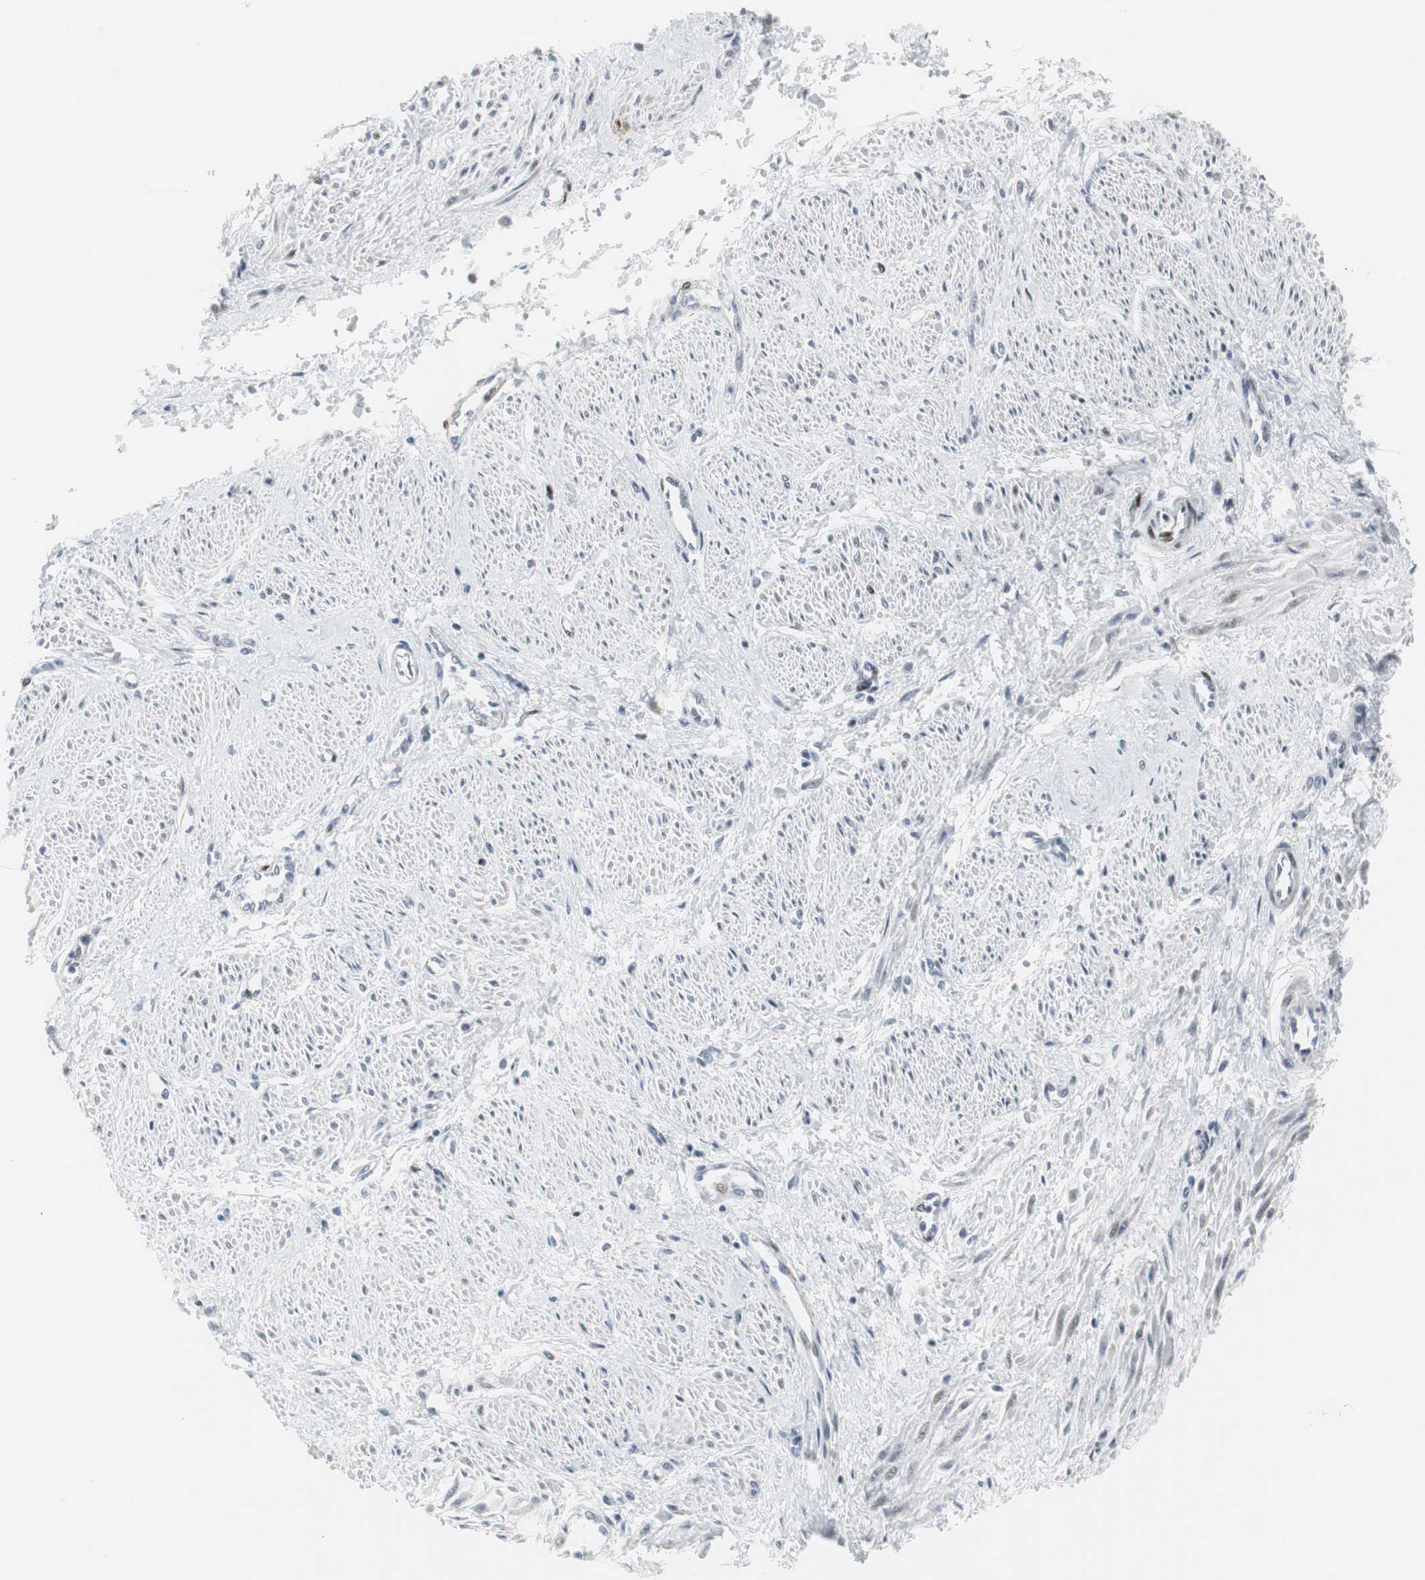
{"staining": {"intensity": "moderate", "quantity": "<25%", "location": "nuclear"}, "tissue": "smooth muscle", "cell_type": "Smooth muscle cells", "image_type": "normal", "snomed": [{"axis": "morphology", "description": "Normal tissue, NOS"}, {"axis": "topography", "description": "Smooth muscle"}, {"axis": "topography", "description": "Uterus"}], "caption": "IHC histopathology image of unremarkable smooth muscle: human smooth muscle stained using immunohistochemistry demonstrates low levels of moderate protein expression localized specifically in the nuclear of smooth muscle cells, appearing as a nuclear brown color.", "gene": "PPP1R14A", "patient": {"sex": "female", "age": 39}}